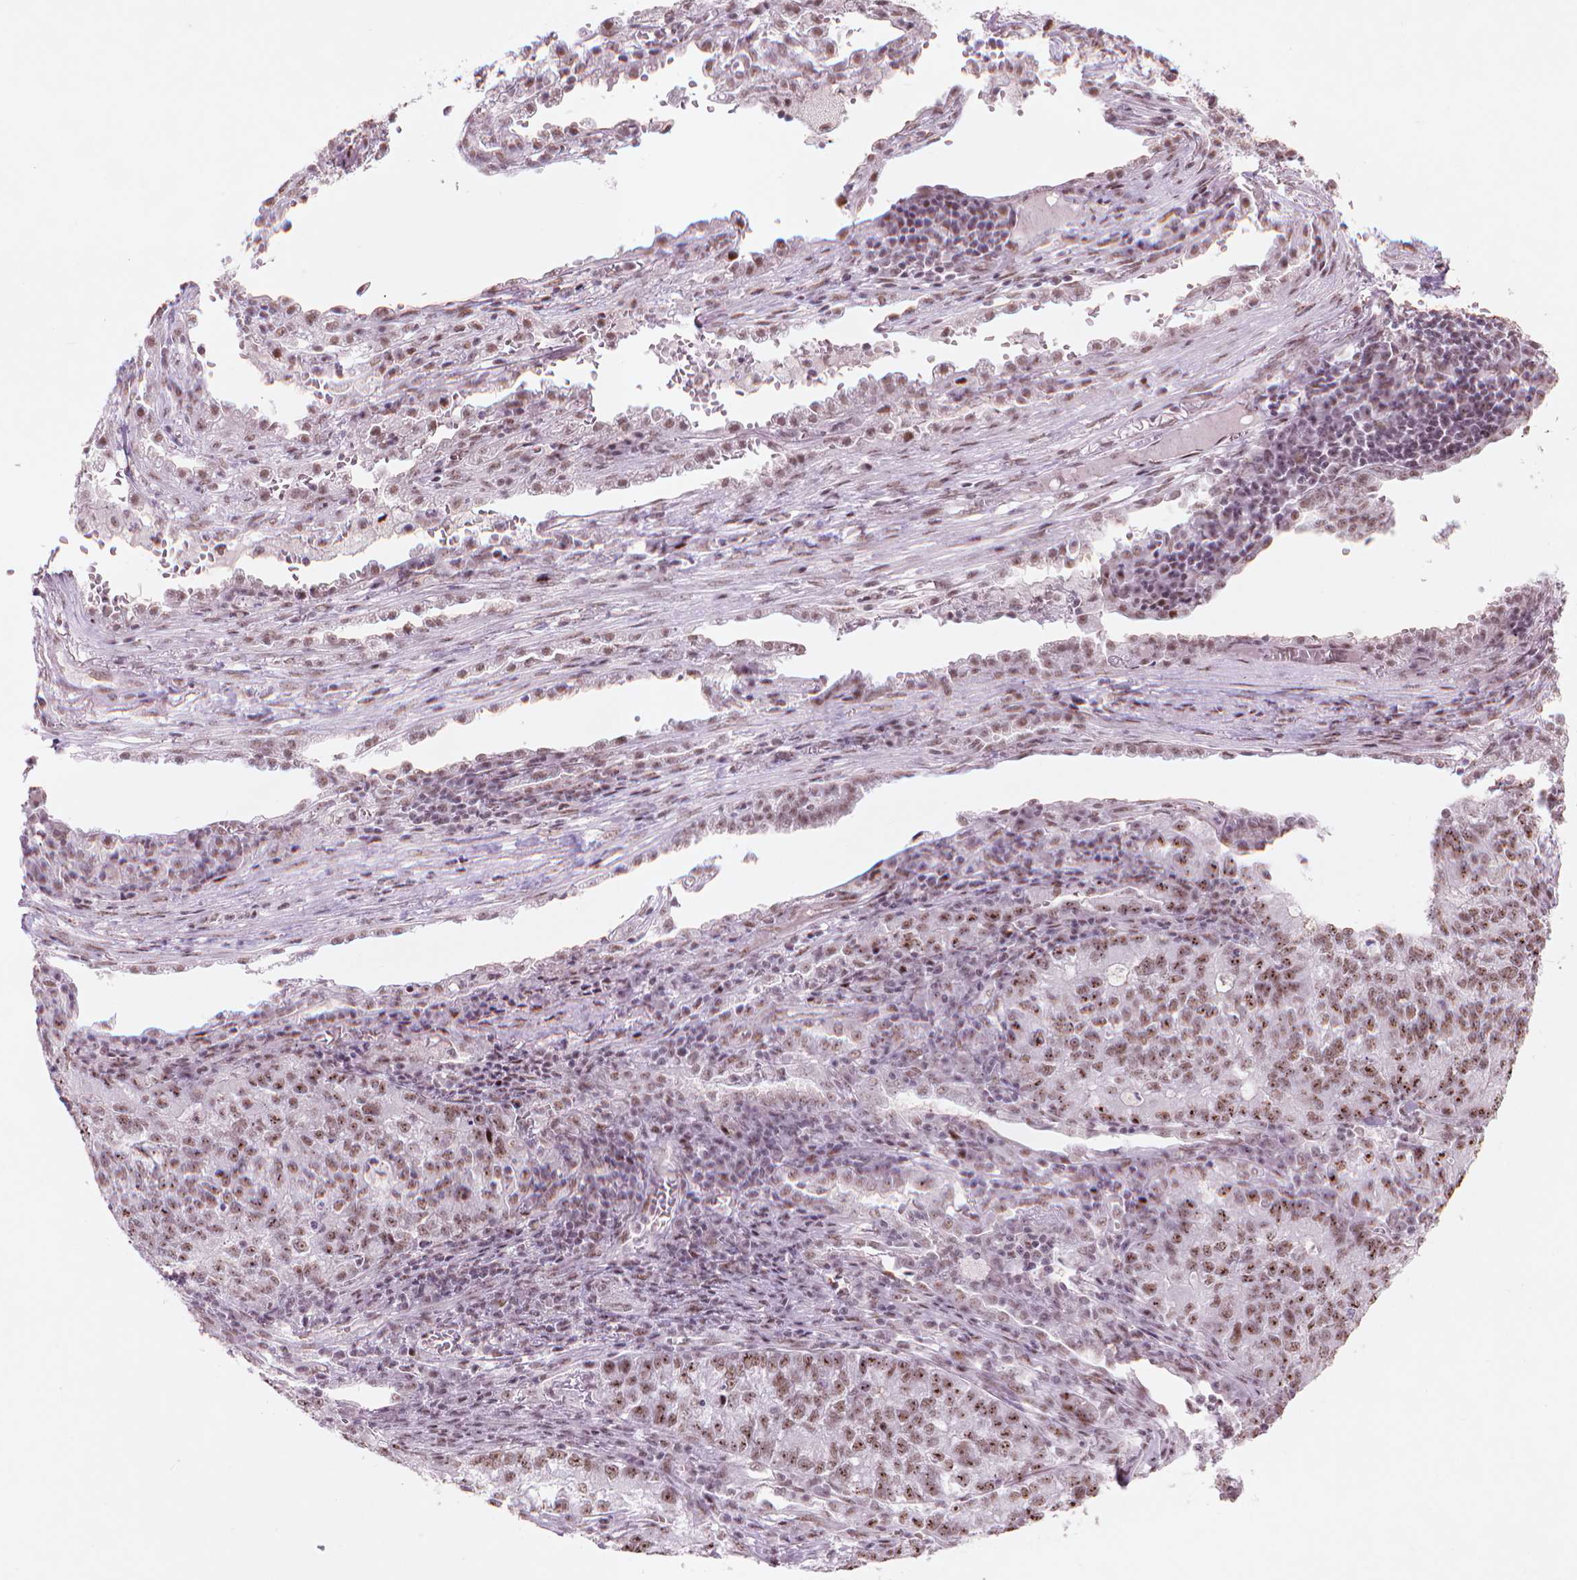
{"staining": {"intensity": "strong", "quantity": ">75%", "location": "nuclear"}, "tissue": "lung cancer", "cell_type": "Tumor cells", "image_type": "cancer", "snomed": [{"axis": "morphology", "description": "Adenocarcinoma, NOS"}, {"axis": "topography", "description": "Lung"}], "caption": "Protein analysis of lung adenocarcinoma tissue reveals strong nuclear positivity in about >75% of tumor cells.", "gene": "HES7", "patient": {"sex": "male", "age": 57}}